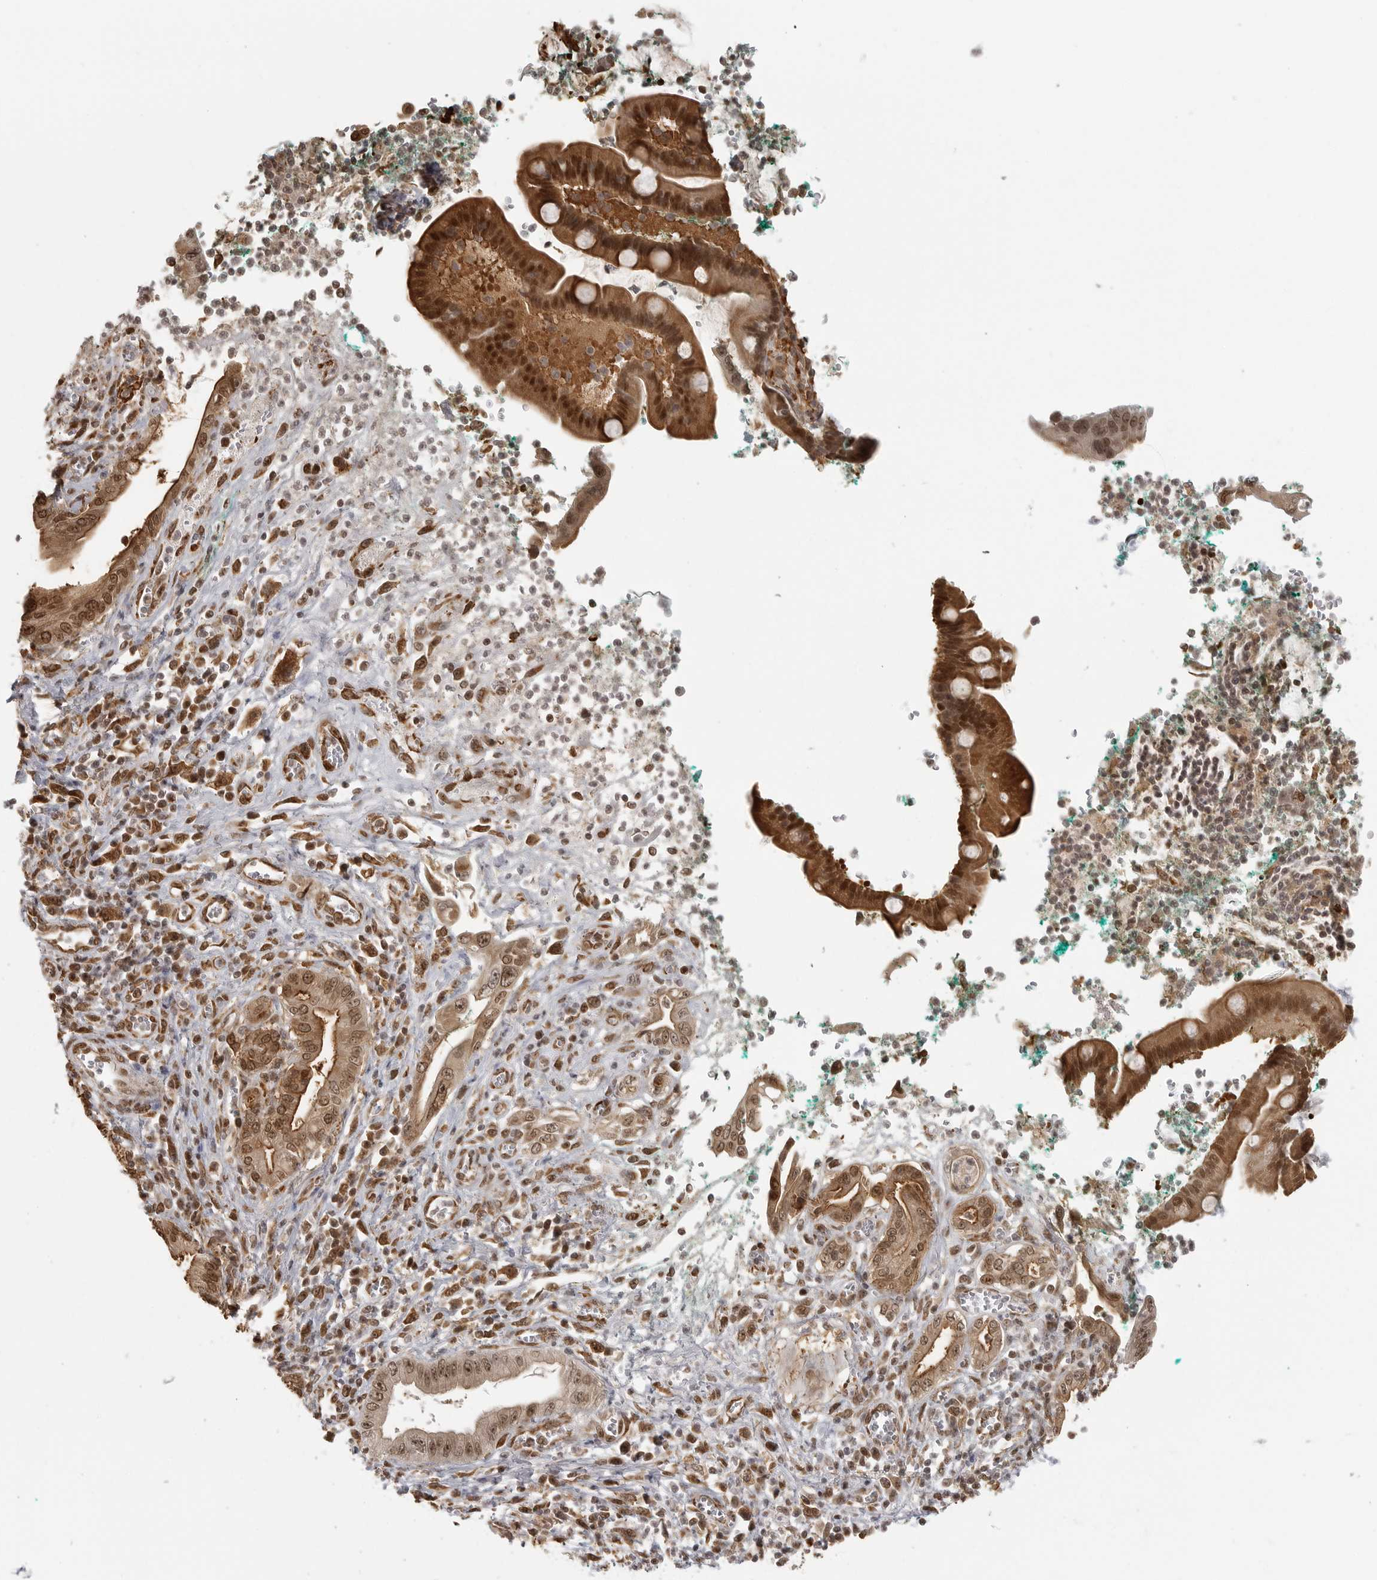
{"staining": {"intensity": "moderate", "quantity": ">75%", "location": "cytoplasmic/membranous,nuclear"}, "tissue": "pancreatic cancer", "cell_type": "Tumor cells", "image_type": "cancer", "snomed": [{"axis": "morphology", "description": "Adenocarcinoma, NOS"}, {"axis": "topography", "description": "Pancreas"}], "caption": "A high-resolution photomicrograph shows IHC staining of adenocarcinoma (pancreatic), which shows moderate cytoplasmic/membranous and nuclear positivity in approximately >75% of tumor cells.", "gene": "ISG20L2", "patient": {"sex": "male", "age": 78}}